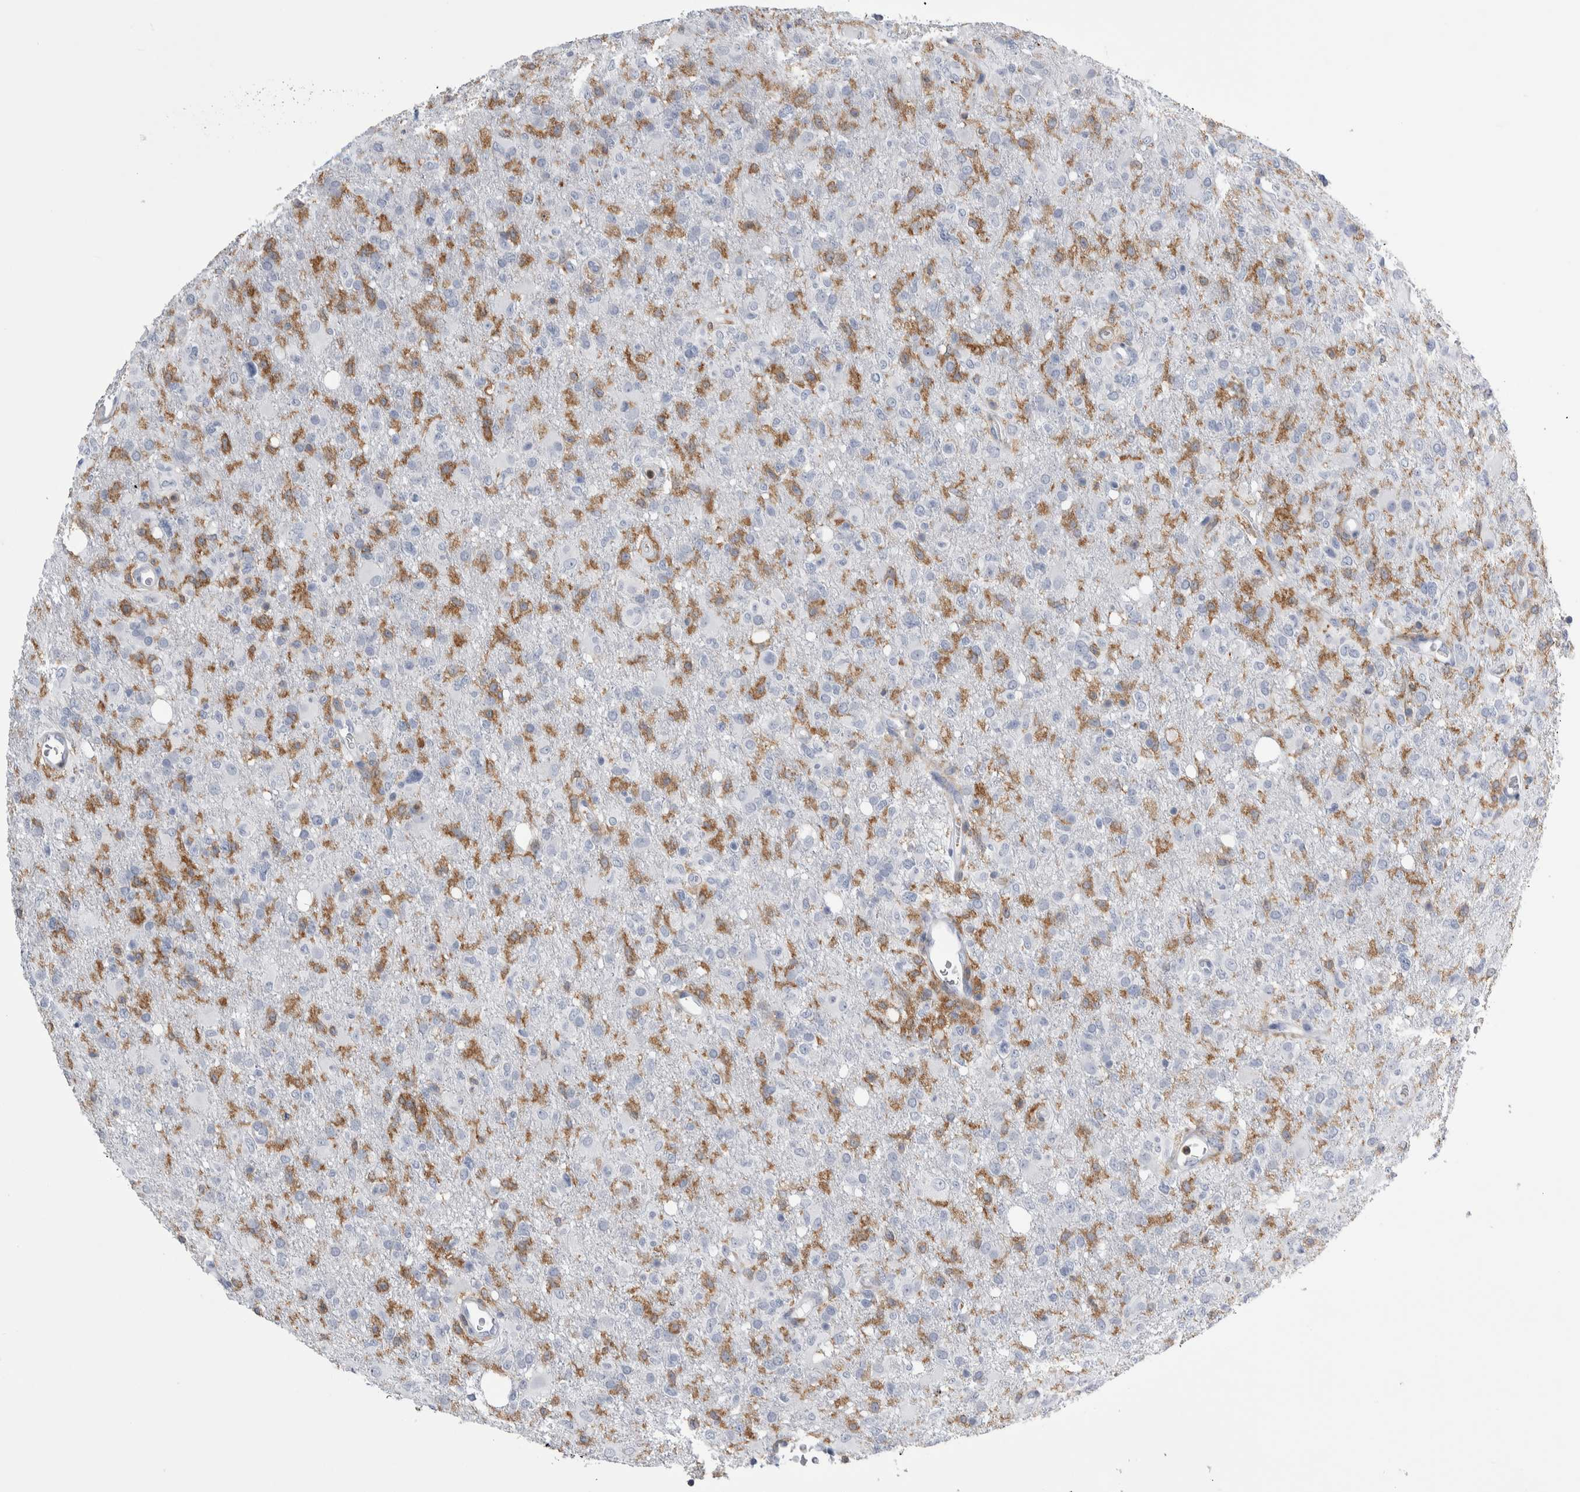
{"staining": {"intensity": "negative", "quantity": "none", "location": "none"}, "tissue": "glioma", "cell_type": "Tumor cells", "image_type": "cancer", "snomed": [{"axis": "morphology", "description": "Glioma, malignant, High grade"}, {"axis": "topography", "description": "Brain"}], "caption": "Image shows no protein staining in tumor cells of glioma tissue.", "gene": "SKAP2", "patient": {"sex": "female", "age": 57}}